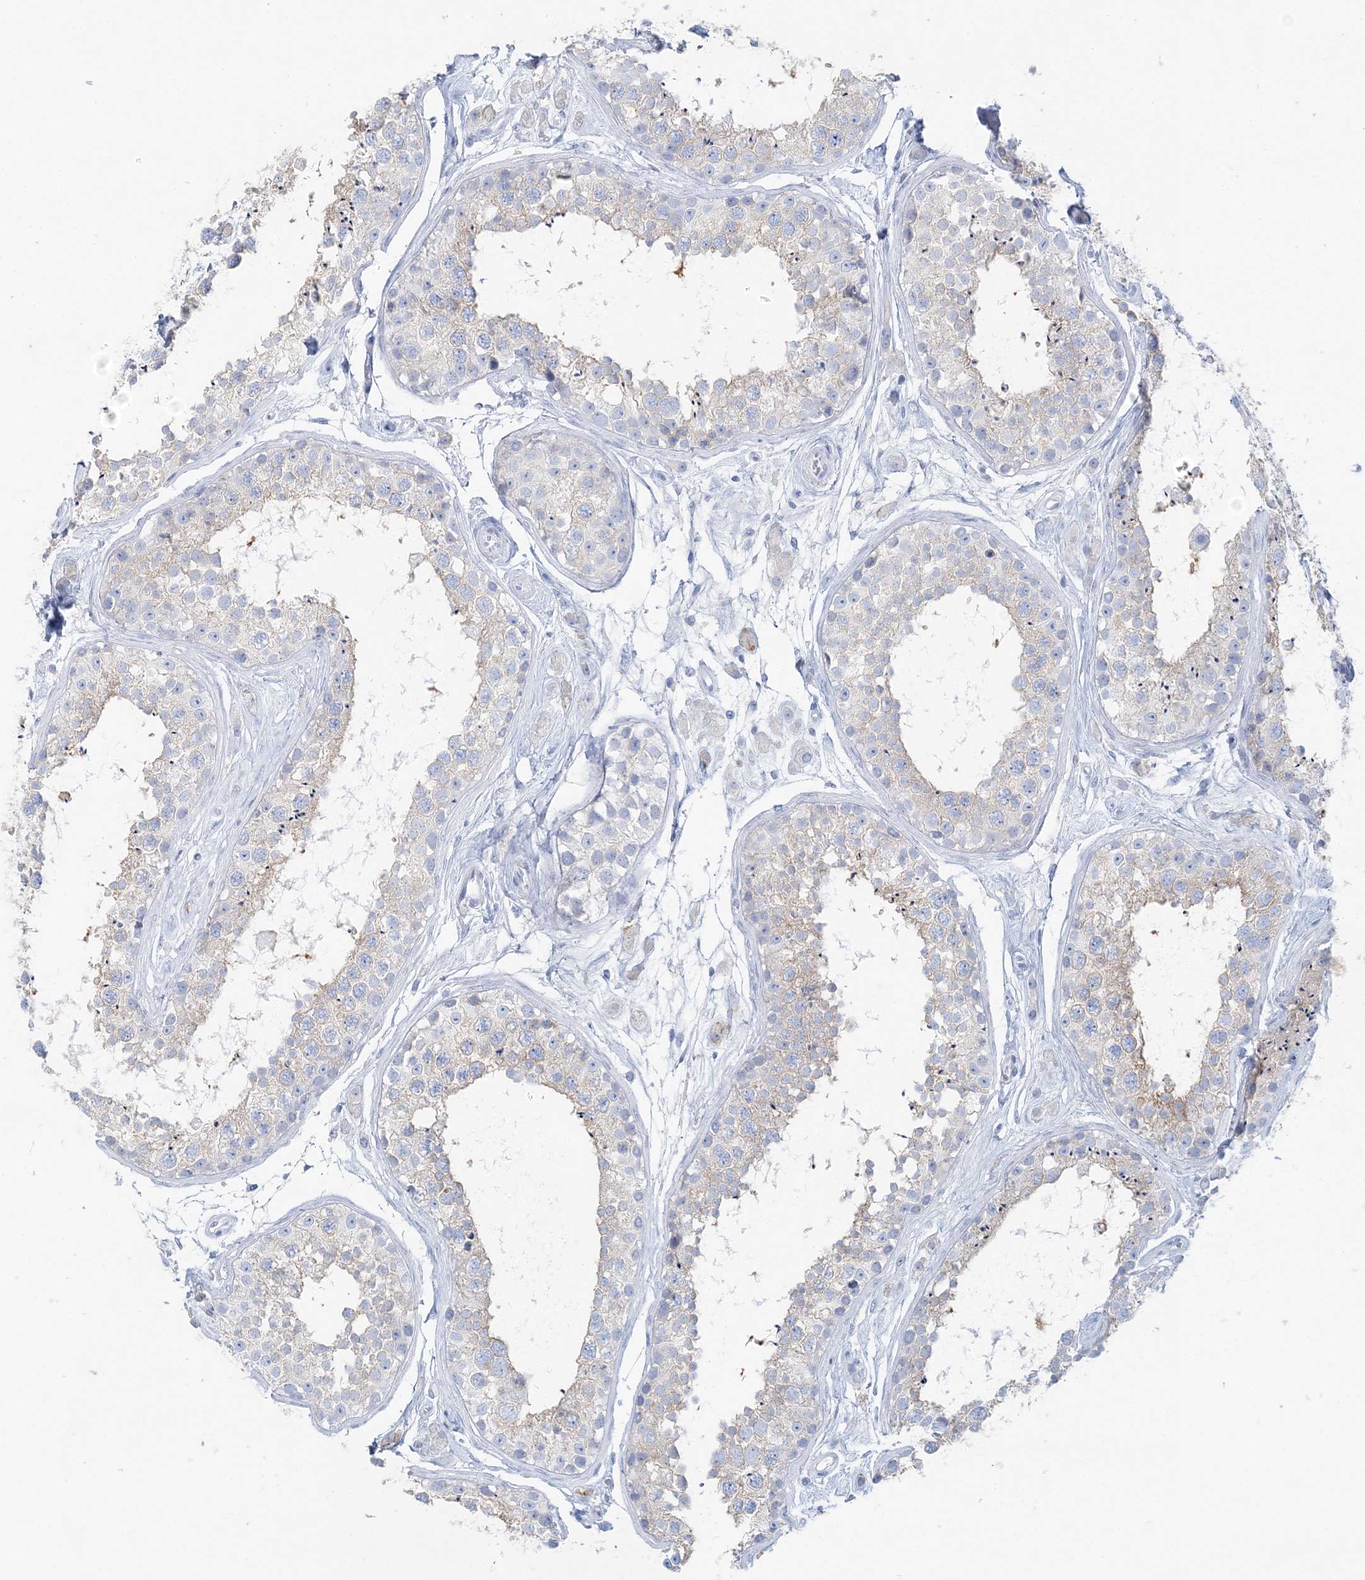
{"staining": {"intensity": "negative", "quantity": "none", "location": "none"}, "tissue": "testis", "cell_type": "Cells in seminiferous ducts", "image_type": "normal", "snomed": [{"axis": "morphology", "description": "Normal tissue, NOS"}, {"axis": "topography", "description": "Testis"}], "caption": "Cells in seminiferous ducts are negative for brown protein staining in benign testis. (DAB IHC with hematoxylin counter stain).", "gene": "SLC5A6", "patient": {"sex": "male", "age": 25}}